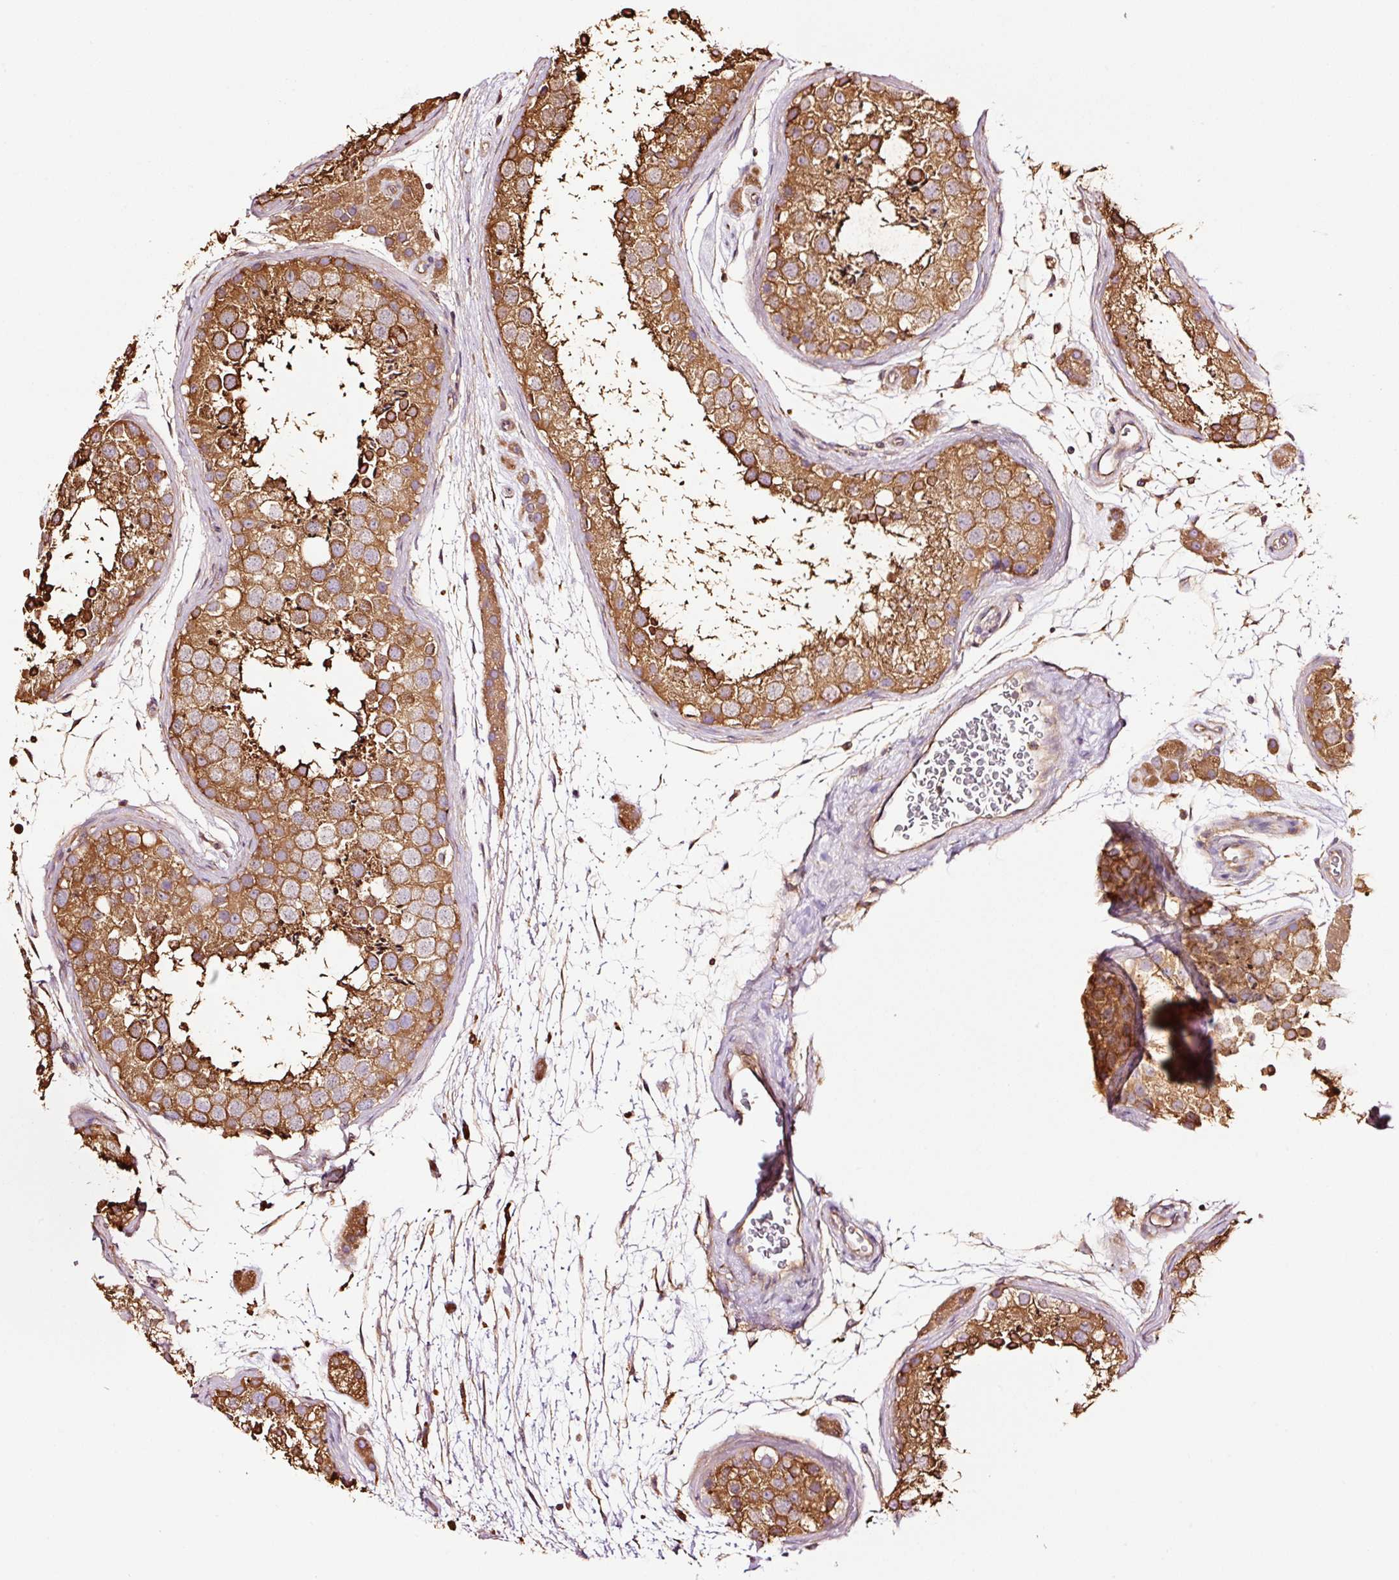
{"staining": {"intensity": "strong", "quantity": ">75%", "location": "cytoplasmic/membranous"}, "tissue": "testis", "cell_type": "Cells in seminiferous ducts", "image_type": "normal", "snomed": [{"axis": "morphology", "description": "Normal tissue, NOS"}, {"axis": "topography", "description": "Testis"}], "caption": "The micrograph demonstrates immunohistochemical staining of normal testis. There is strong cytoplasmic/membranous expression is identified in approximately >75% of cells in seminiferous ducts.", "gene": "METAP1", "patient": {"sex": "male", "age": 41}}